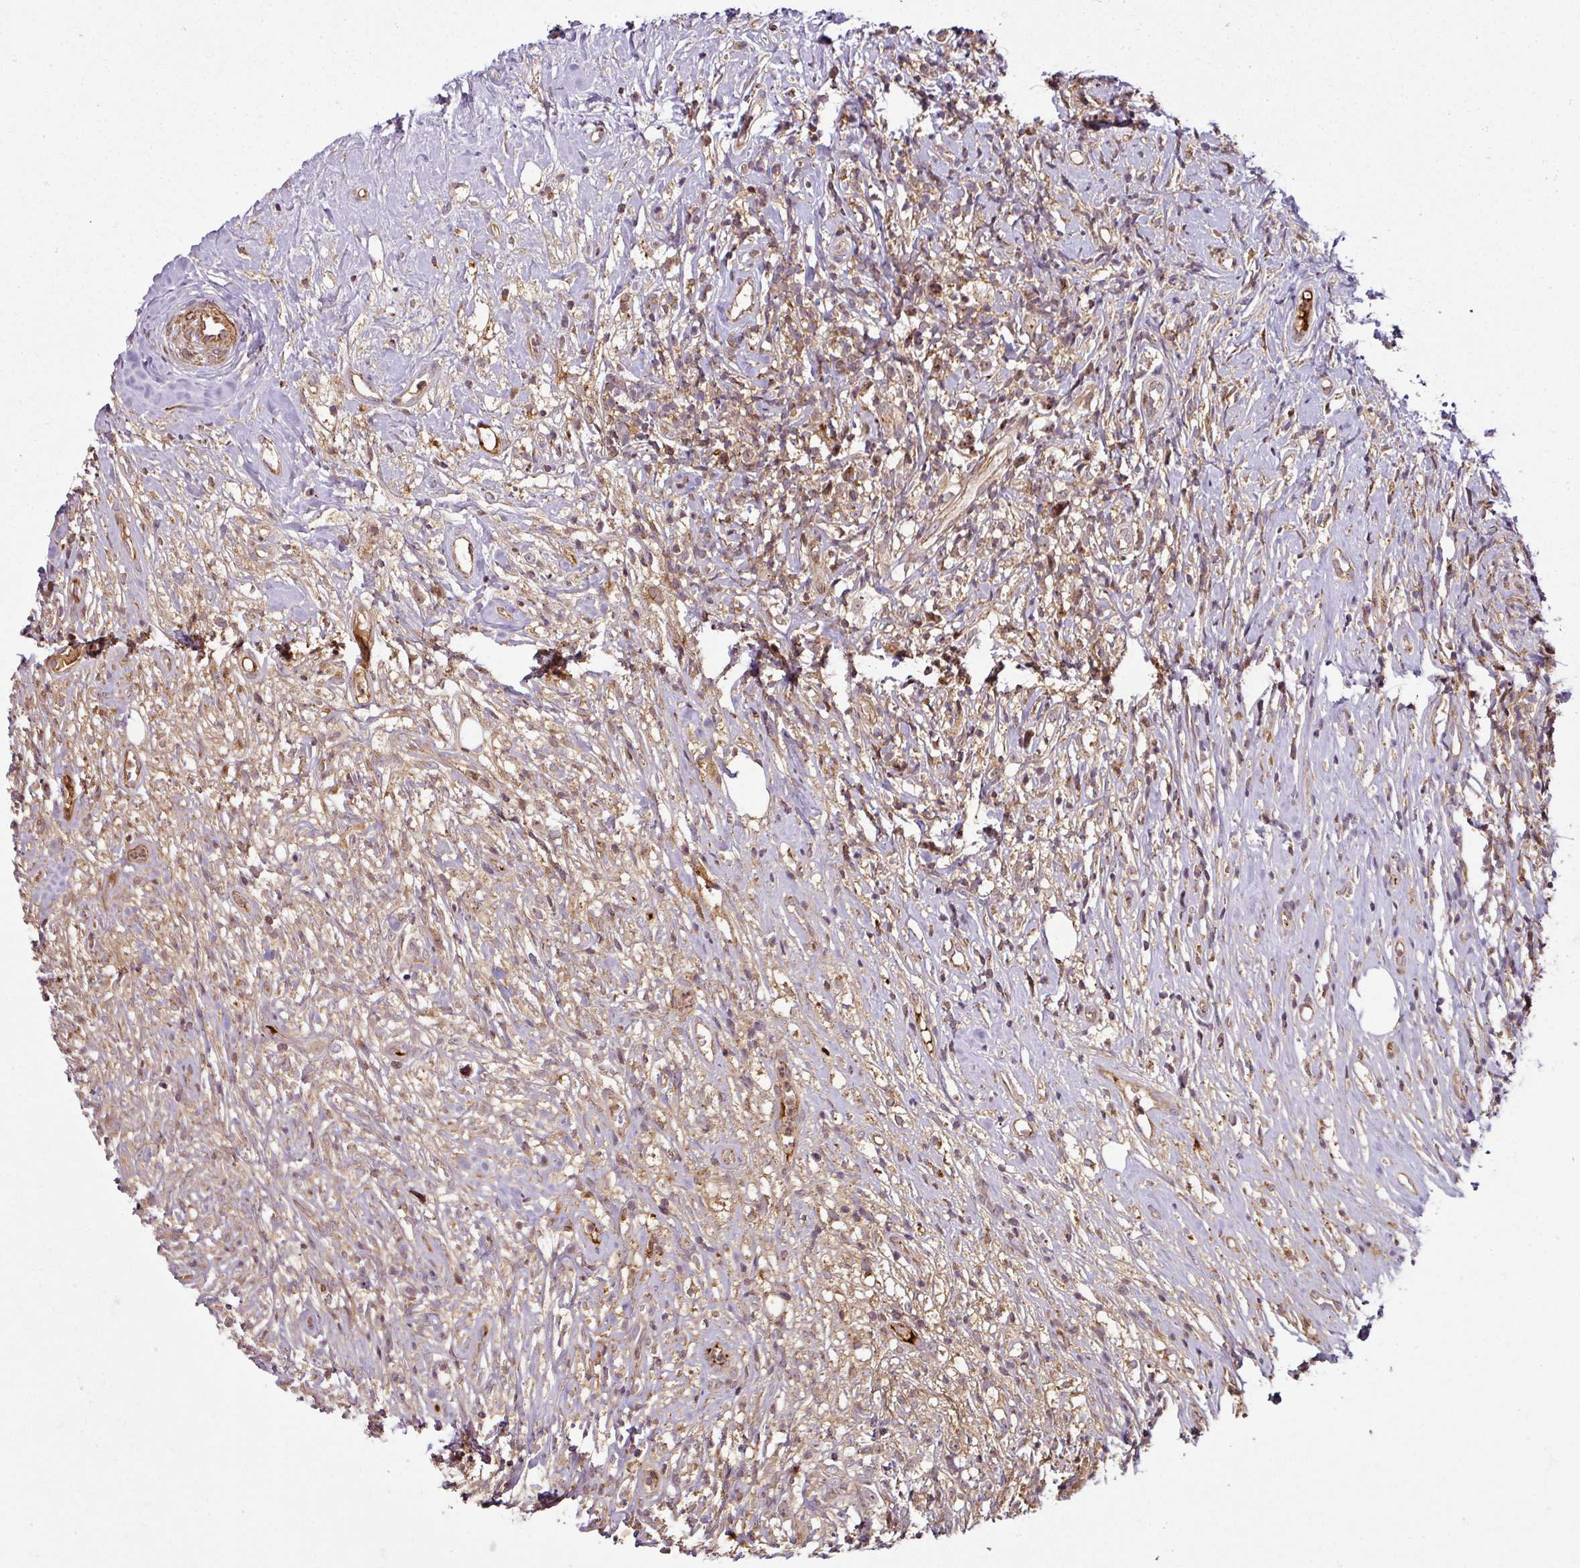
{"staining": {"intensity": "negative", "quantity": "none", "location": "none"}, "tissue": "lymphoma", "cell_type": "Tumor cells", "image_type": "cancer", "snomed": [{"axis": "morphology", "description": "Hodgkin's disease, NOS"}, {"axis": "topography", "description": "No Tissue"}], "caption": "This is a histopathology image of IHC staining of Hodgkin's disease, which shows no positivity in tumor cells.", "gene": "ATAT1", "patient": {"sex": "female", "age": 21}}